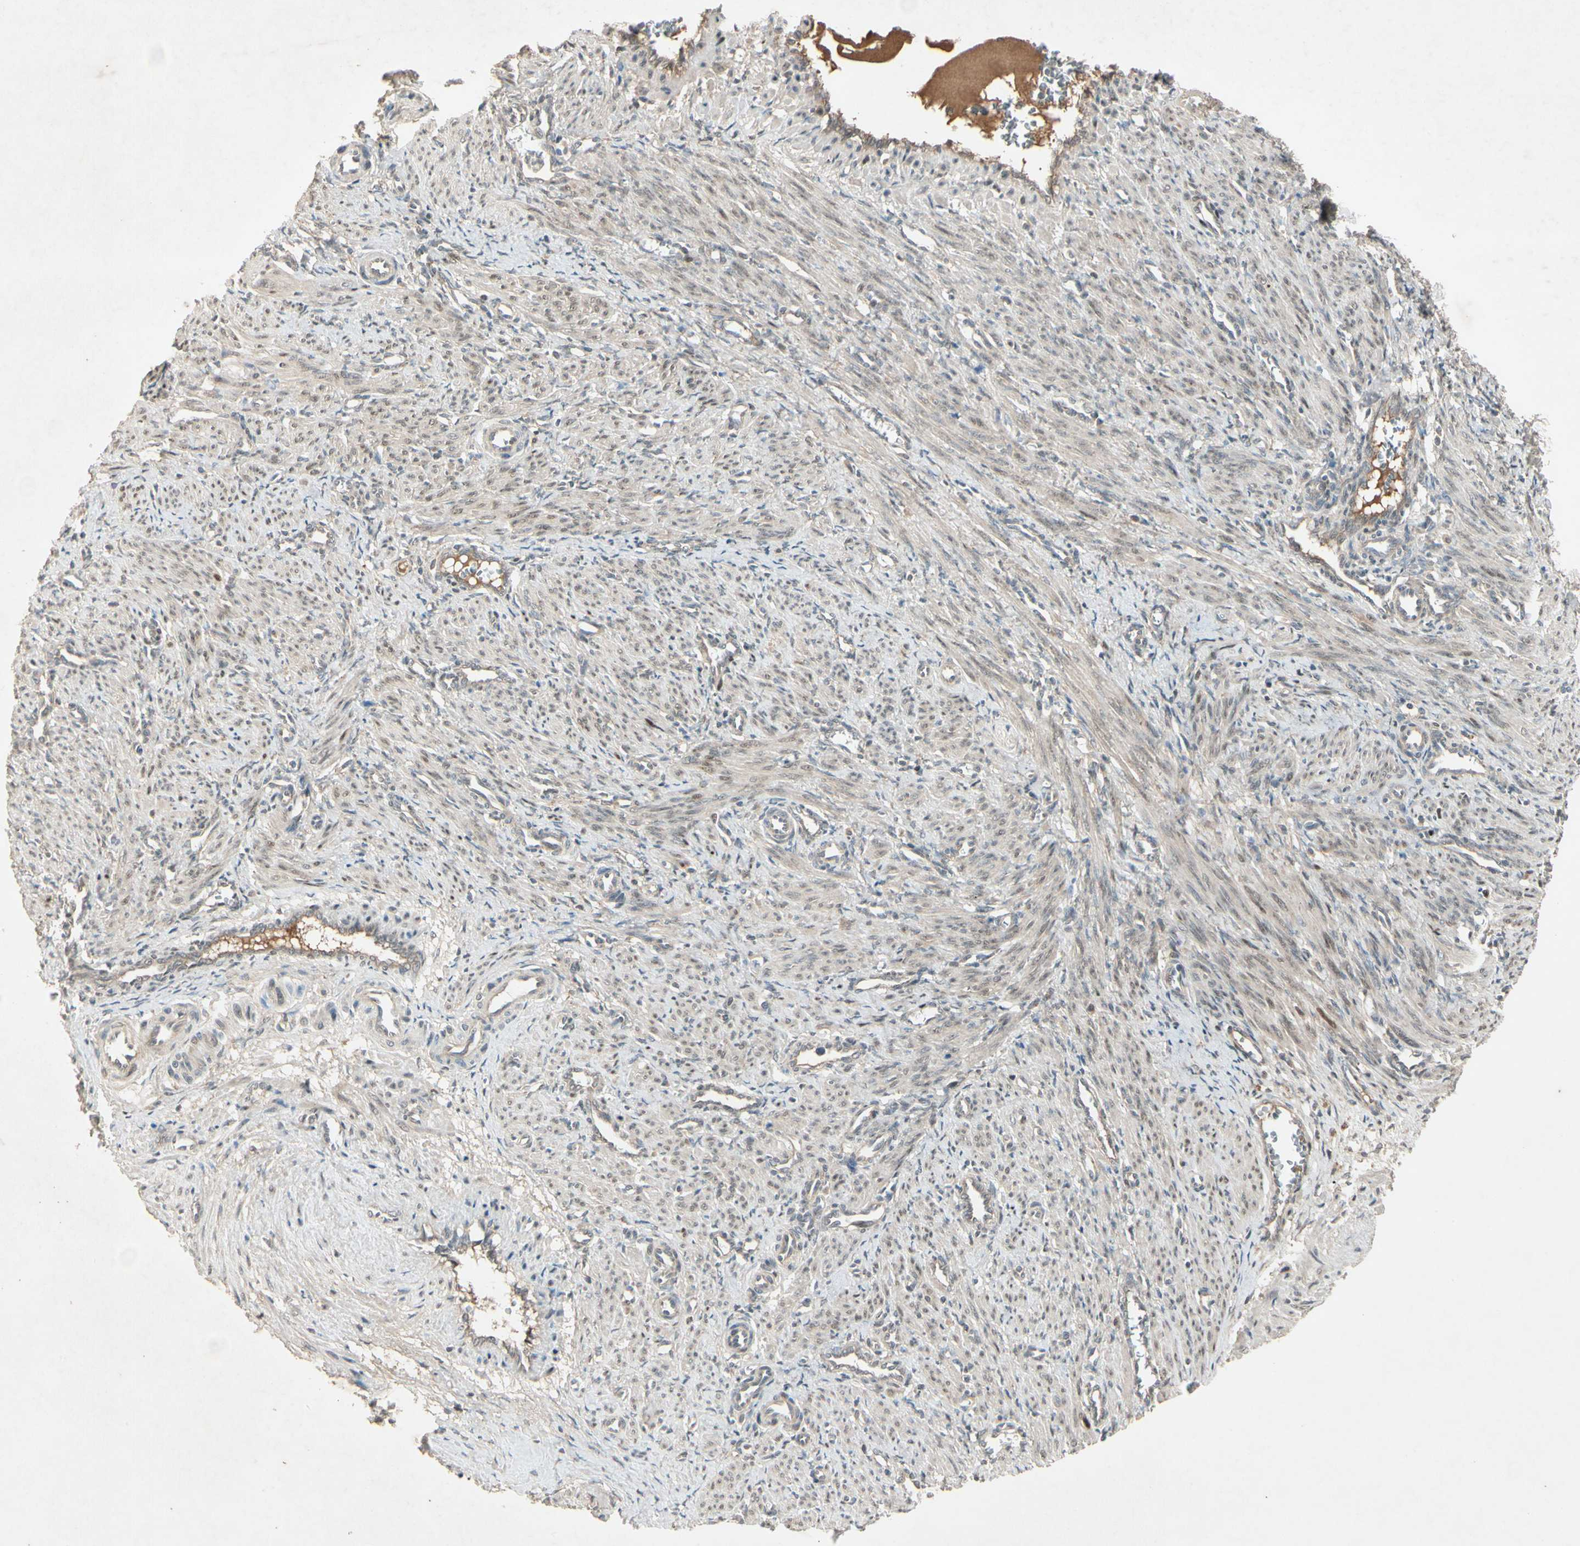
{"staining": {"intensity": "weak", "quantity": "25%-75%", "location": "cytoplasmic/membranous"}, "tissue": "smooth muscle", "cell_type": "Smooth muscle cells", "image_type": "normal", "snomed": [{"axis": "morphology", "description": "Normal tissue, NOS"}, {"axis": "topography", "description": "Endometrium"}], "caption": "IHC image of benign human smooth muscle stained for a protein (brown), which shows low levels of weak cytoplasmic/membranous expression in approximately 25%-75% of smooth muscle cells.", "gene": "FHDC1", "patient": {"sex": "female", "age": 33}}